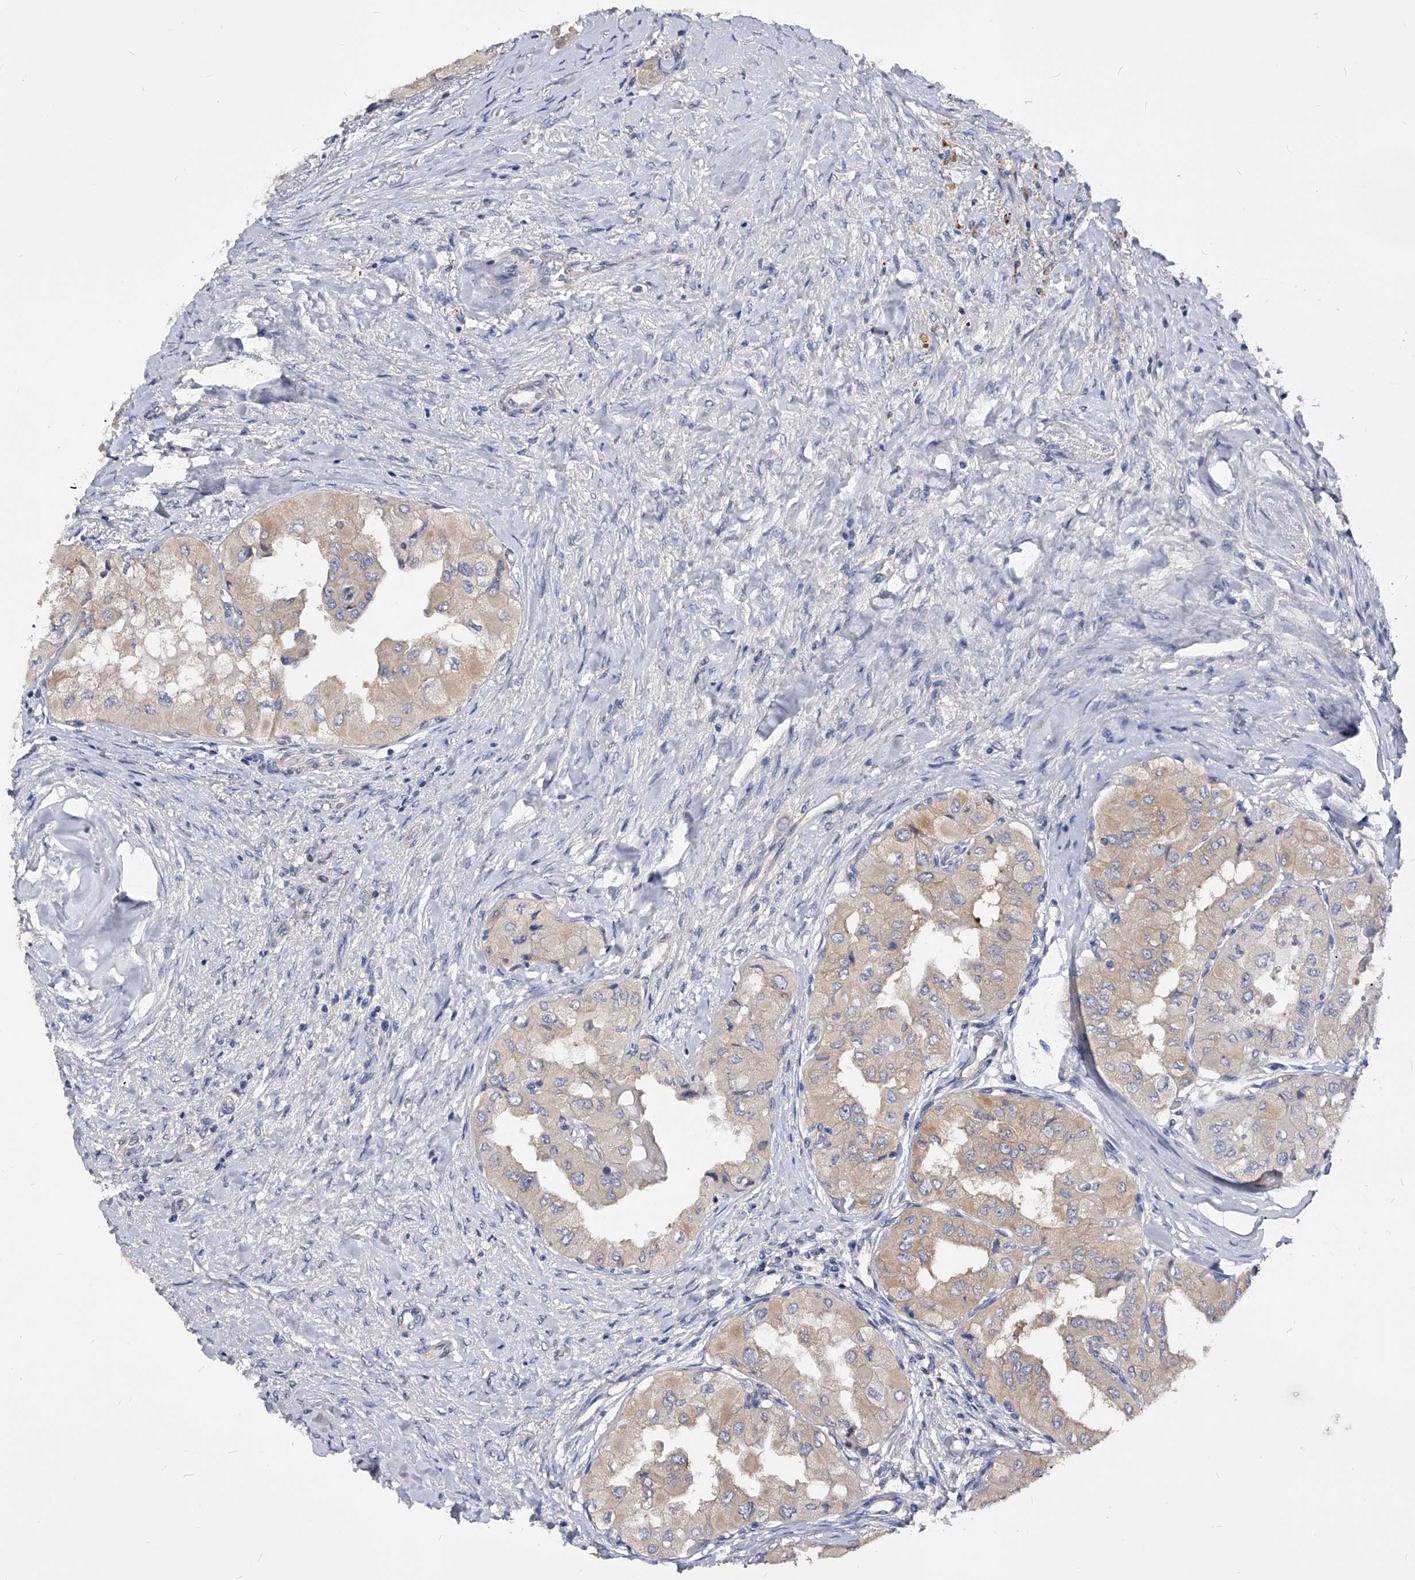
{"staining": {"intensity": "weak", "quantity": ">75%", "location": "cytoplasmic/membranous"}, "tissue": "thyroid cancer", "cell_type": "Tumor cells", "image_type": "cancer", "snomed": [{"axis": "morphology", "description": "Papillary adenocarcinoma, NOS"}, {"axis": "topography", "description": "Thyroid gland"}], "caption": "This histopathology image demonstrates immunohistochemistry (IHC) staining of thyroid cancer, with low weak cytoplasmic/membranous staining in approximately >75% of tumor cells.", "gene": "PPP5C", "patient": {"sex": "female", "age": 59}}